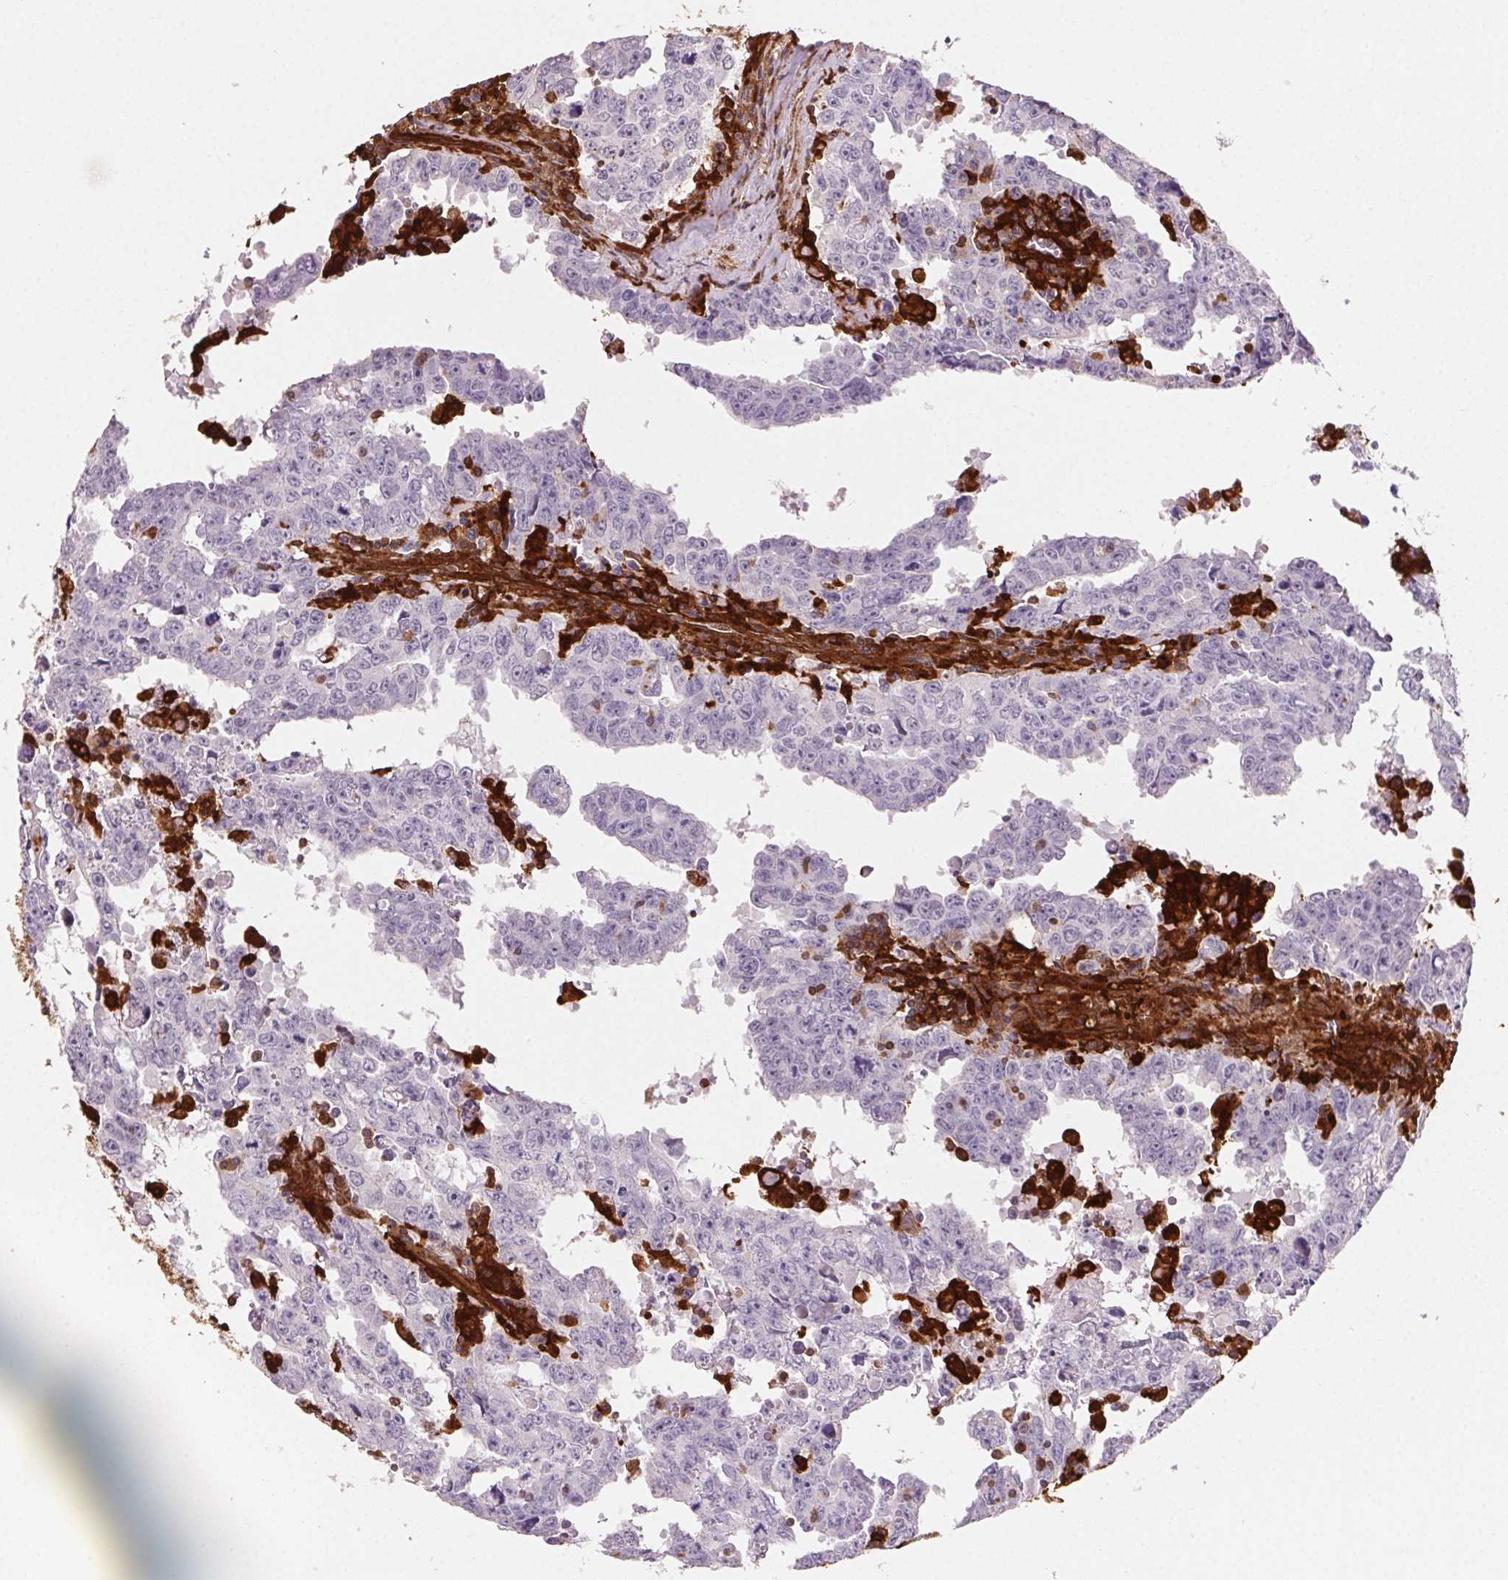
{"staining": {"intensity": "negative", "quantity": "none", "location": "none"}, "tissue": "testis cancer", "cell_type": "Tumor cells", "image_type": "cancer", "snomed": [{"axis": "morphology", "description": "Carcinoma, Embryonal, NOS"}, {"axis": "topography", "description": "Testis"}], "caption": "Tumor cells show no significant positivity in testis cancer. (DAB immunohistochemistry, high magnification).", "gene": "GBP1", "patient": {"sex": "male", "age": 22}}